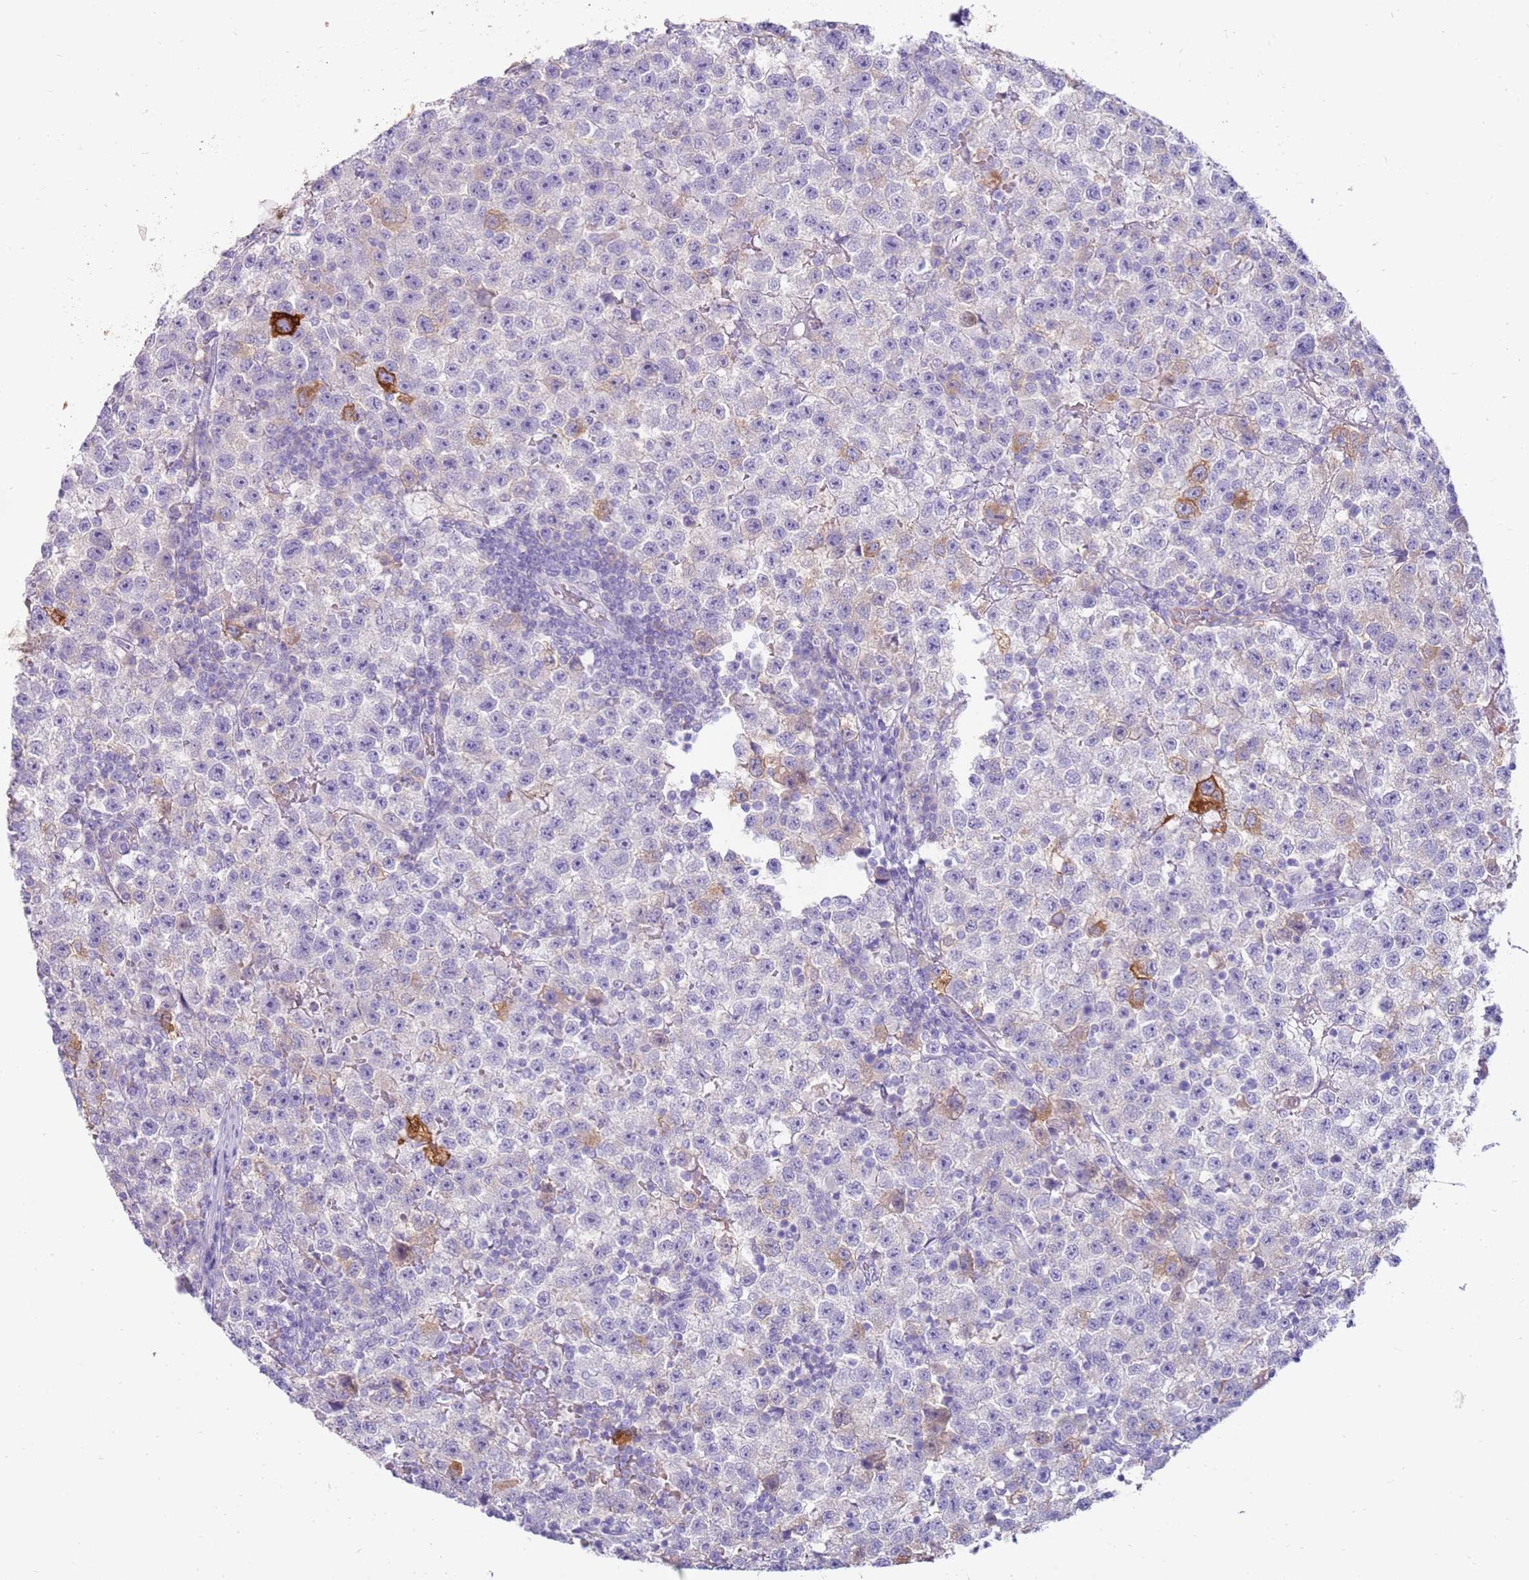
{"staining": {"intensity": "strong", "quantity": "<25%", "location": "cytoplasmic/membranous"}, "tissue": "testis cancer", "cell_type": "Tumor cells", "image_type": "cancer", "snomed": [{"axis": "morphology", "description": "Seminoma, NOS"}, {"axis": "topography", "description": "Testis"}], "caption": "An immunohistochemistry (IHC) photomicrograph of neoplastic tissue is shown. Protein staining in brown shows strong cytoplasmic/membranous positivity in testis cancer (seminoma) within tumor cells.", "gene": "EVPLL", "patient": {"sex": "male", "age": 22}}